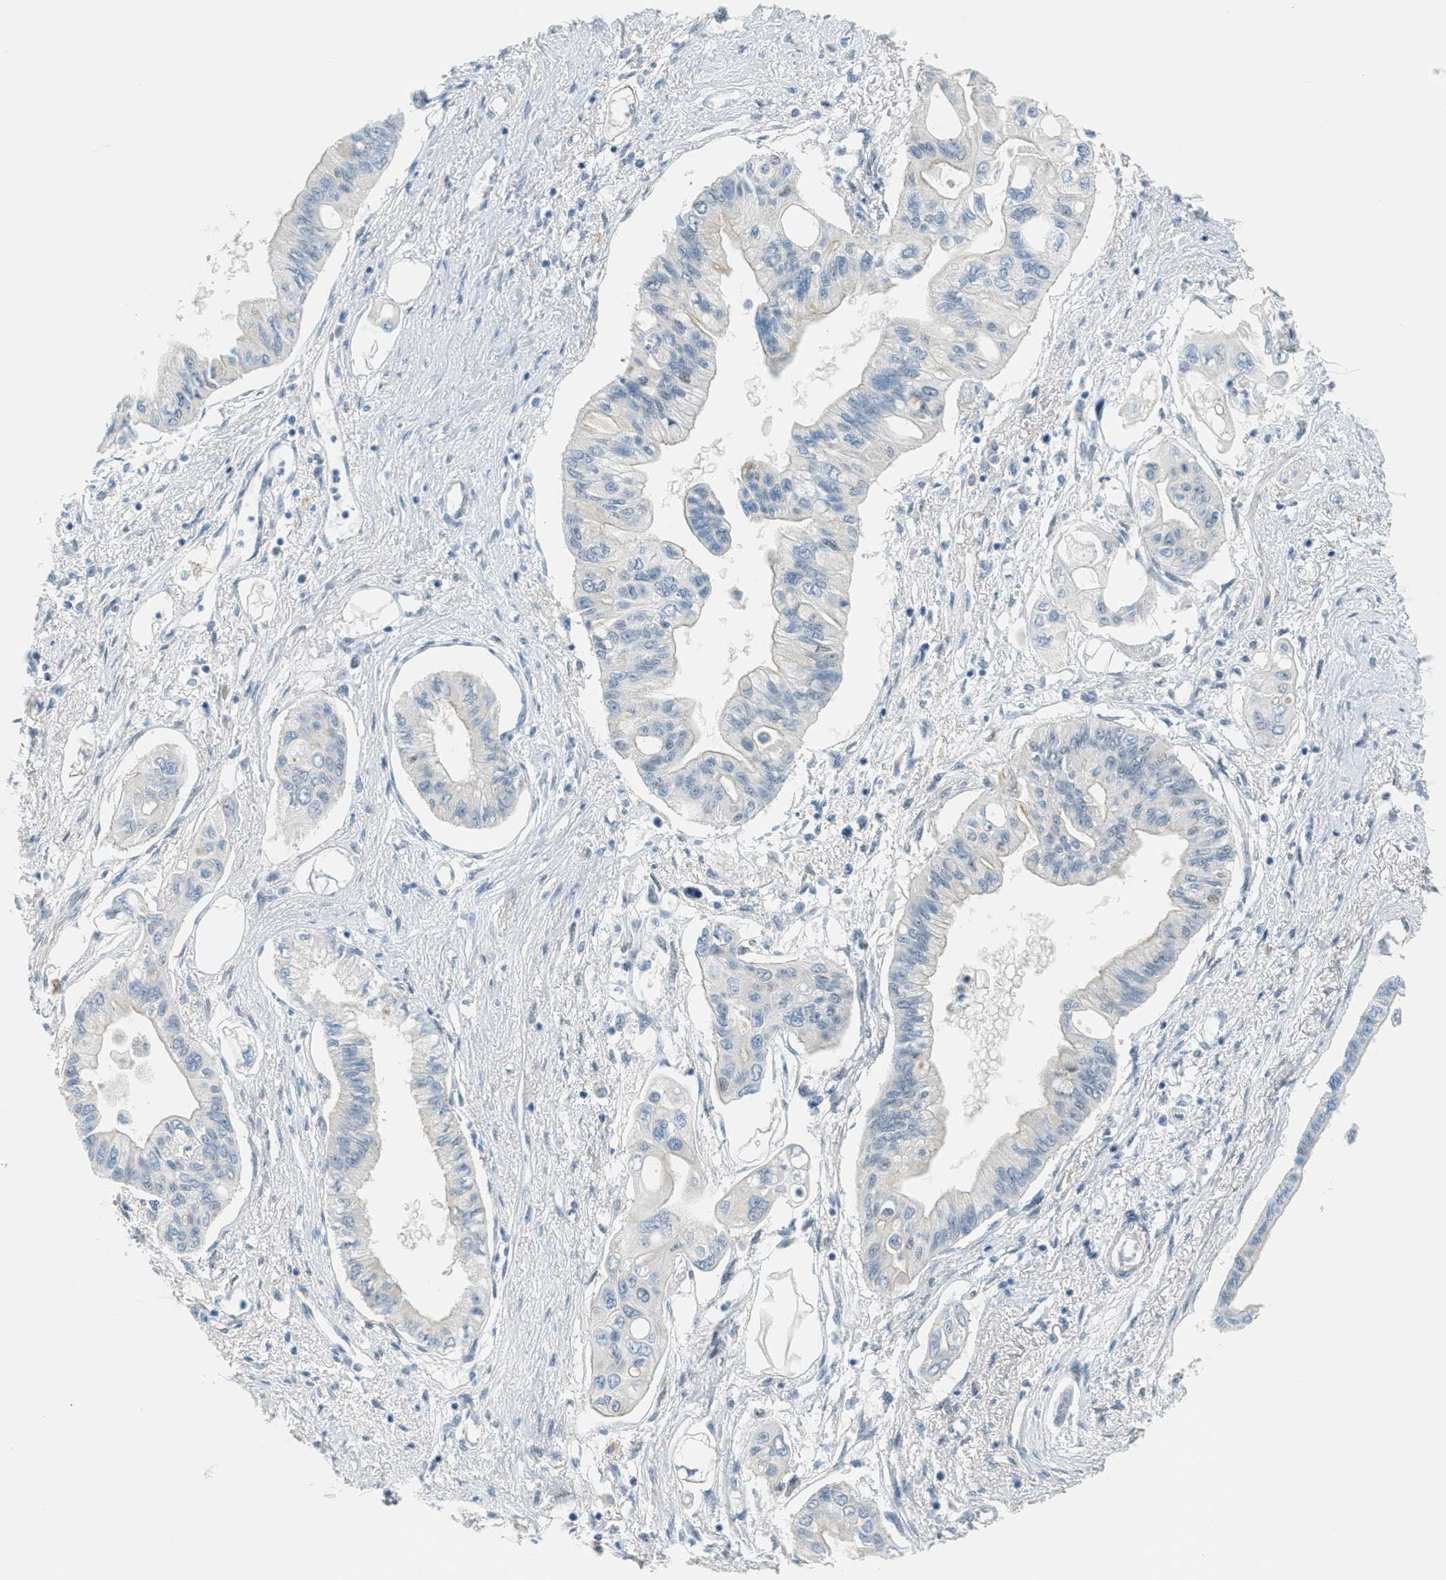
{"staining": {"intensity": "negative", "quantity": "none", "location": "none"}, "tissue": "pancreatic cancer", "cell_type": "Tumor cells", "image_type": "cancer", "snomed": [{"axis": "morphology", "description": "Adenocarcinoma, NOS"}, {"axis": "topography", "description": "Pancreas"}], "caption": "The immunohistochemistry (IHC) histopathology image has no significant staining in tumor cells of pancreatic adenocarcinoma tissue.", "gene": "TCF3", "patient": {"sex": "female", "age": 77}}